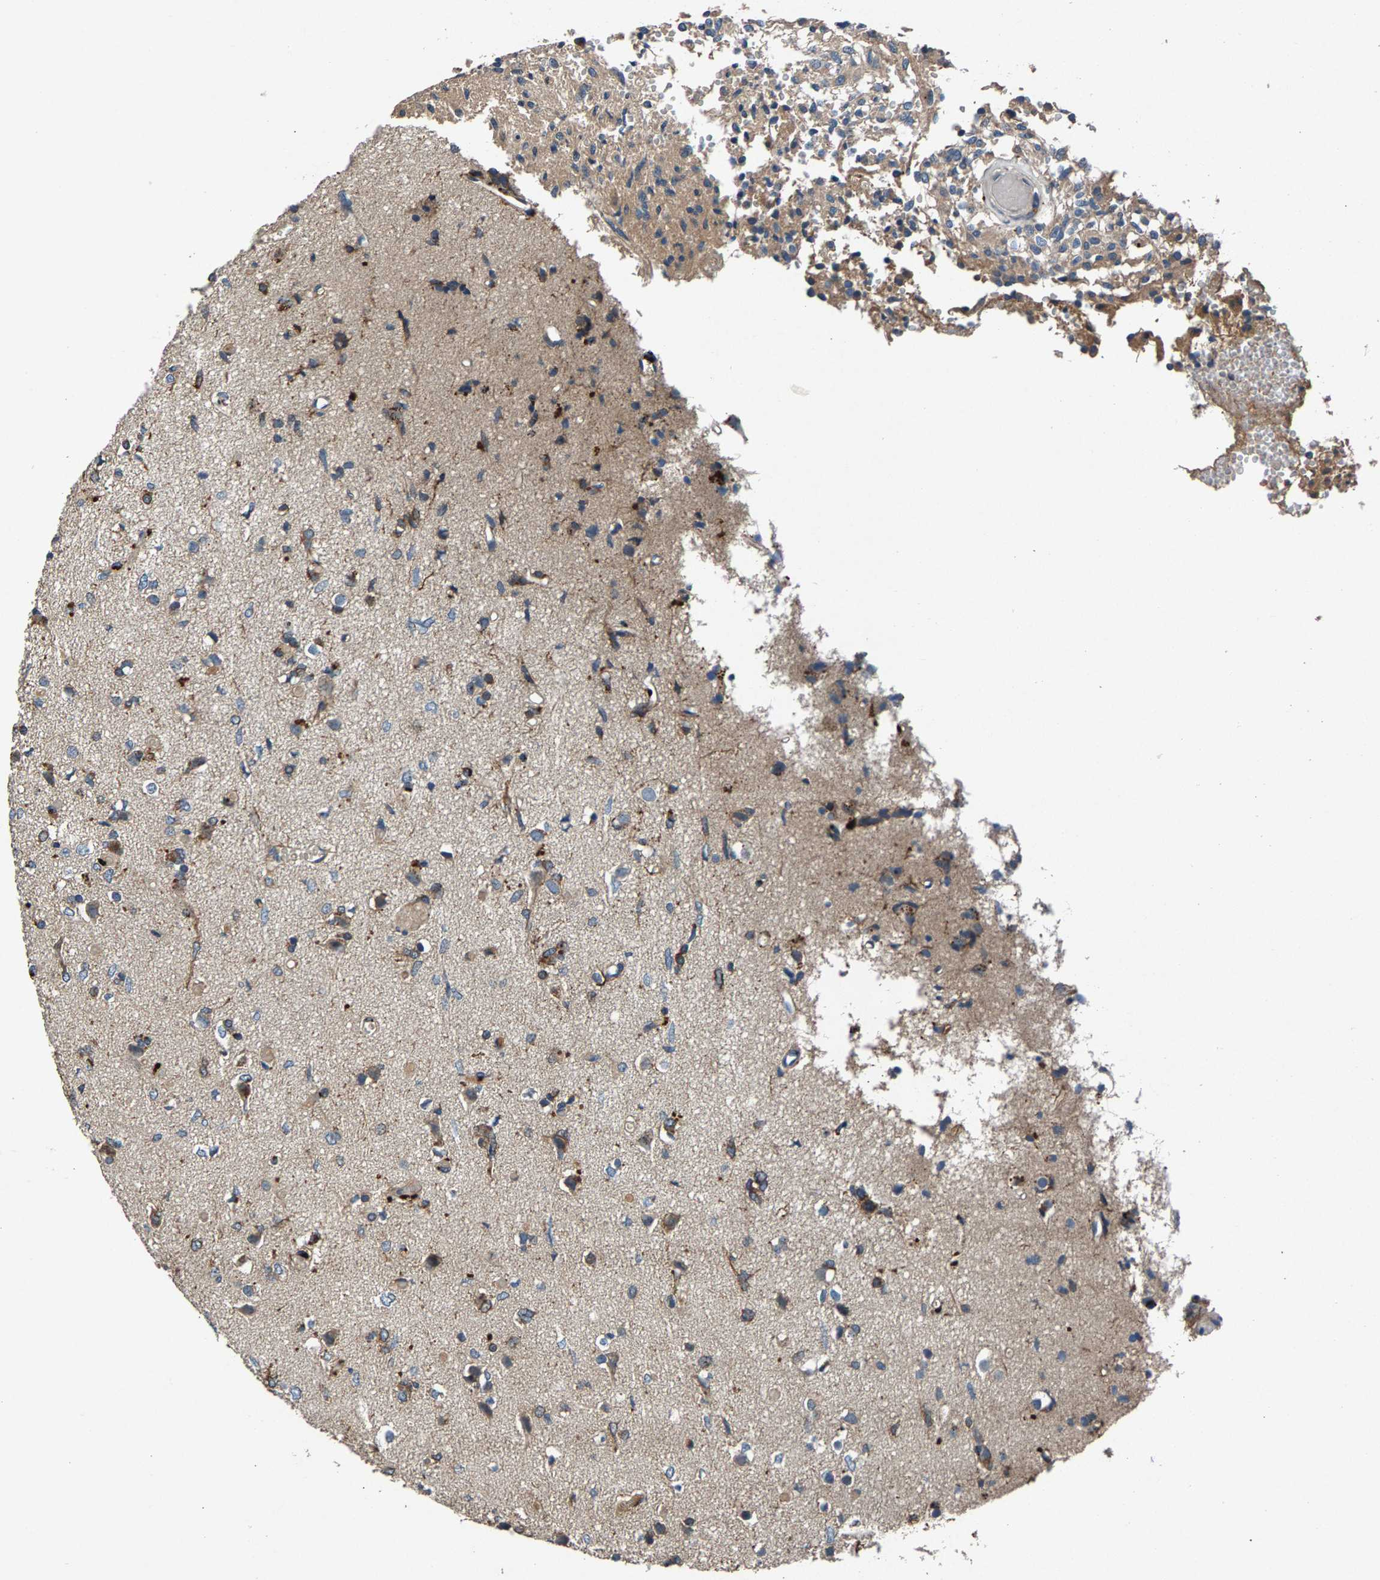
{"staining": {"intensity": "weak", "quantity": "<25%", "location": "cytoplasmic/membranous"}, "tissue": "glioma", "cell_type": "Tumor cells", "image_type": "cancer", "snomed": [{"axis": "morphology", "description": "Glioma, malignant, High grade"}, {"axis": "topography", "description": "Brain"}], "caption": "Immunohistochemistry image of malignant glioma (high-grade) stained for a protein (brown), which exhibits no positivity in tumor cells.", "gene": "PRXL2C", "patient": {"sex": "female", "age": 59}}